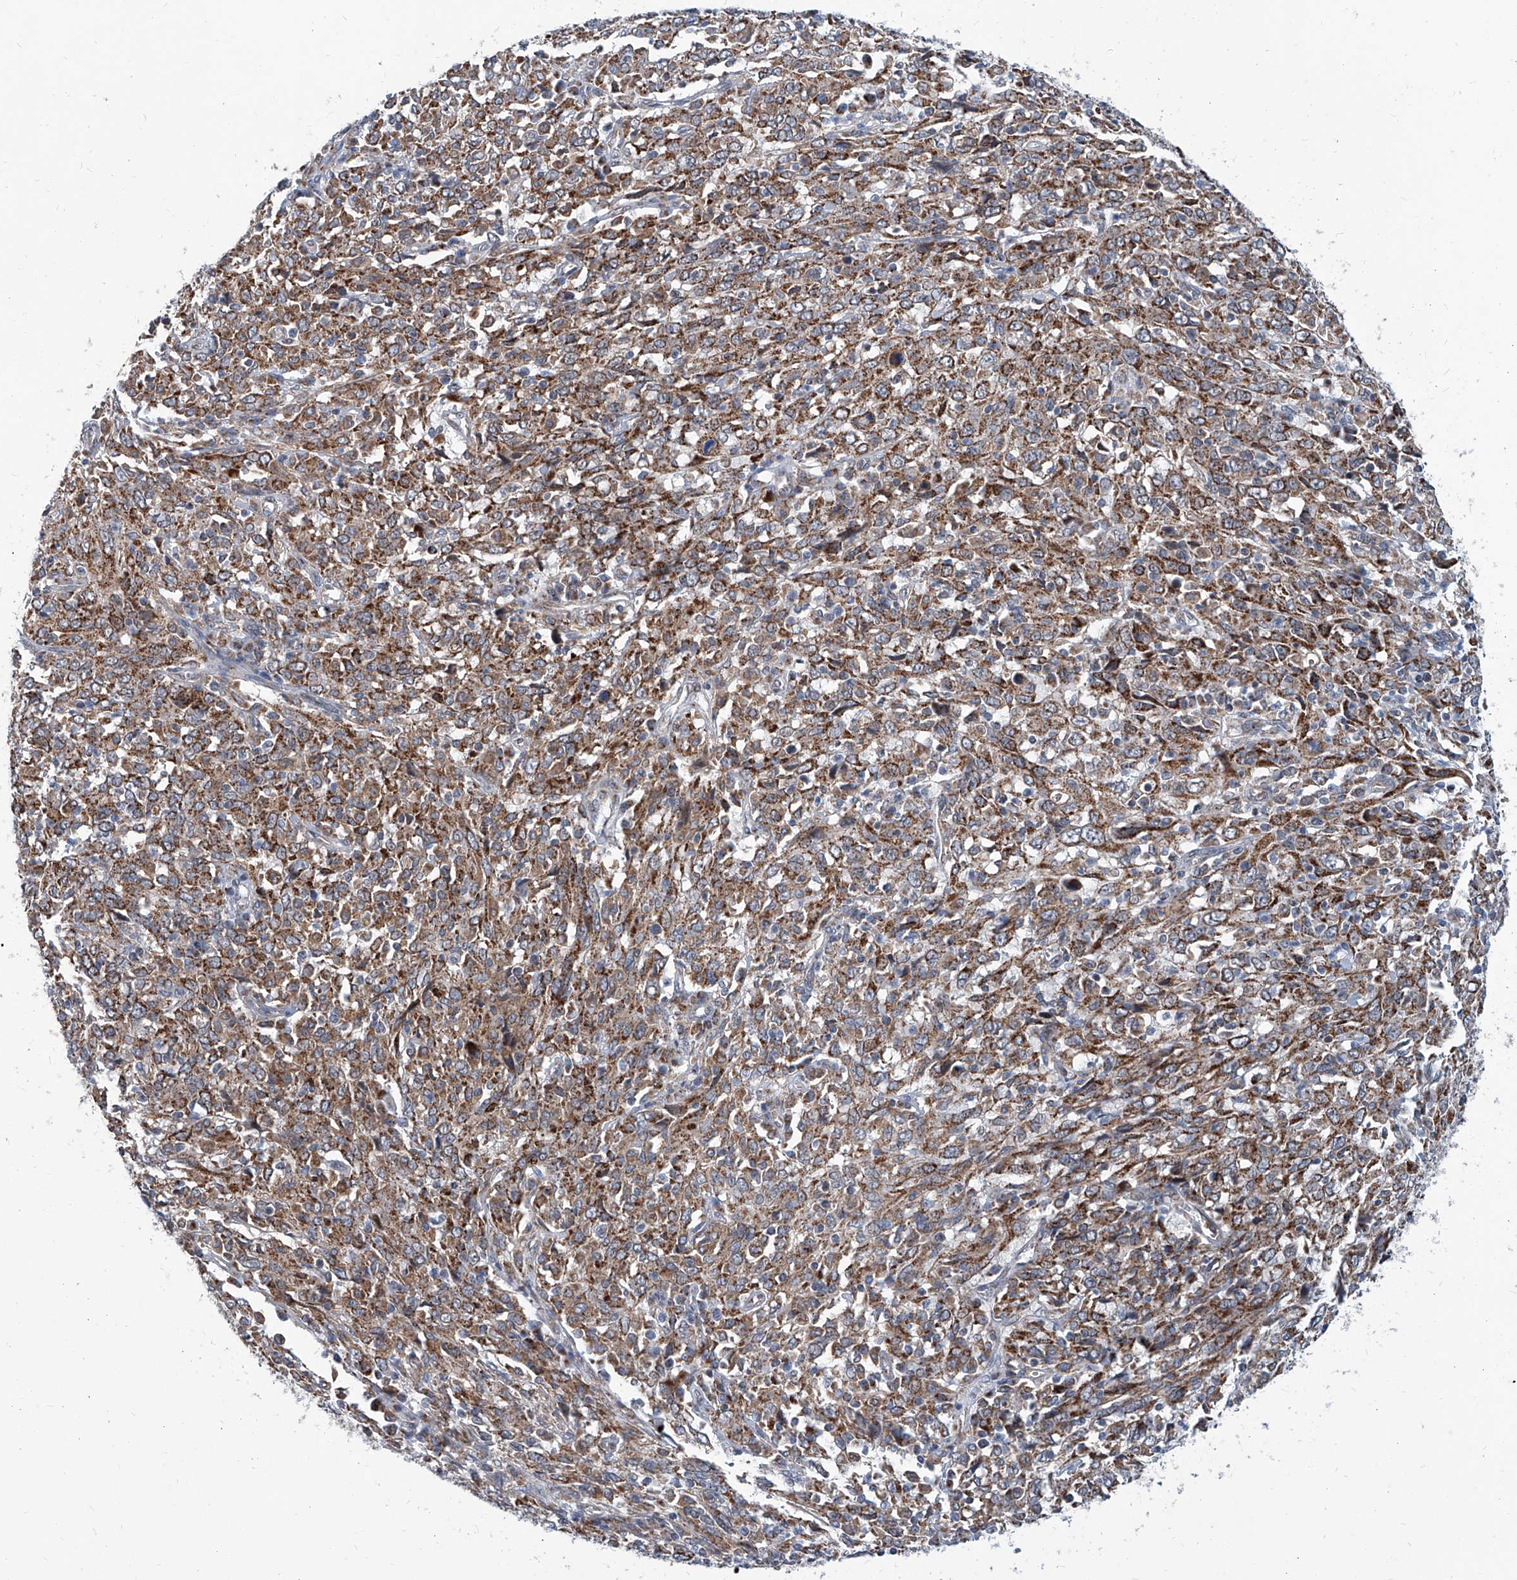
{"staining": {"intensity": "moderate", "quantity": ">75%", "location": "cytoplasmic/membranous"}, "tissue": "cervical cancer", "cell_type": "Tumor cells", "image_type": "cancer", "snomed": [{"axis": "morphology", "description": "Squamous cell carcinoma, NOS"}, {"axis": "topography", "description": "Cervix"}], "caption": "Squamous cell carcinoma (cervical) stained for a protein (brown) demonstrates moderate cytoplasmic/membranous positive expression in about >75% of tumor cells.", "gene": "USP48", "patient": {"sex": "female", "age": 46}}